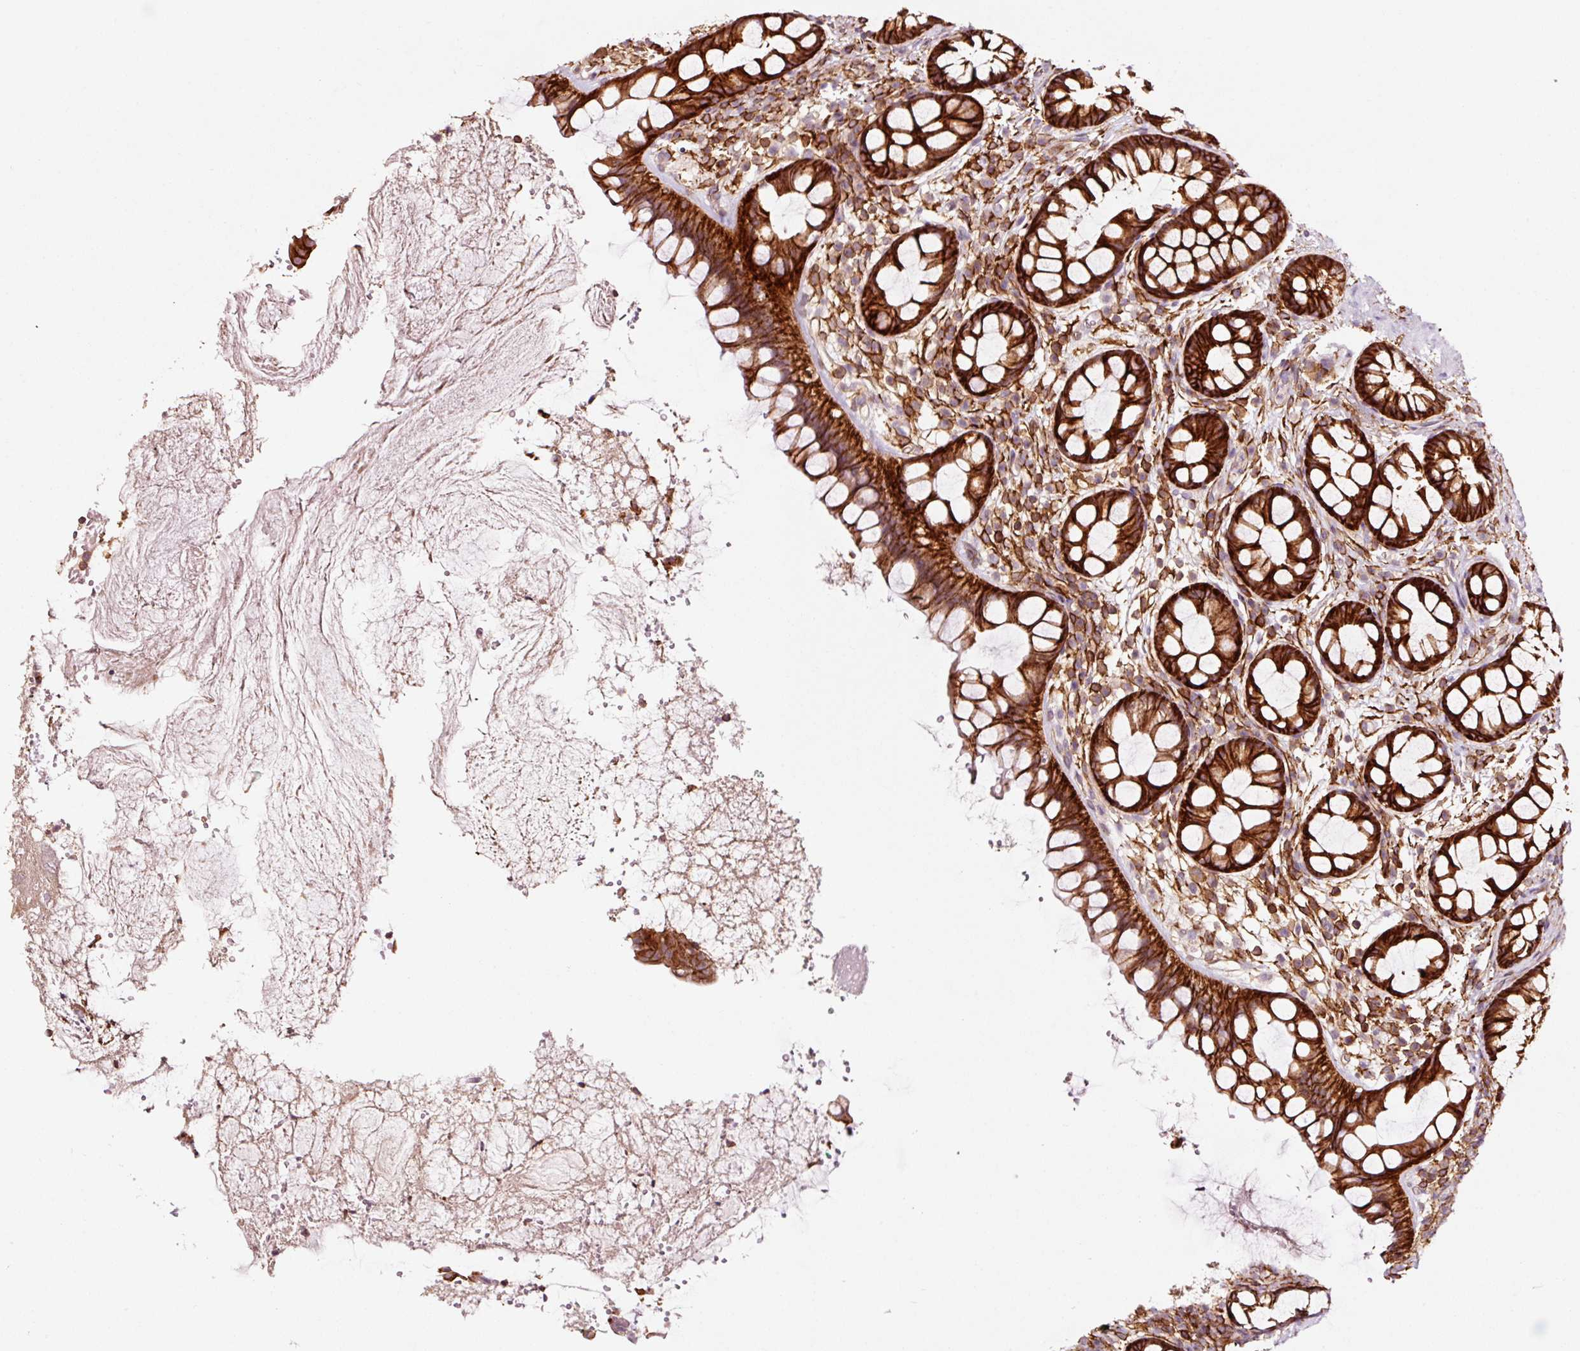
{"staining": {"intensity": "strong", "quantity": ">75%", "location": "cytoplasmic/membranous"}, "tissue": "rectum", "cell_type": "Glandular cells", "image_type": "normal", "snomed": [{"axis": "morphology", "description": "Normal tissue, NOS"}, {"axis": "topography", "description": "Rectum"}, {"axis": "topography", "description": "Peripheral nerve tissue"}], "caption": "Immunohistochemistry (DAB) staining of unremarkable human rectum shows strong cytoplasmic/membranous protein positivity in about >75% of glandular cells.", "gene": "ADD3", "patient": {"sex": "female", "age": 69}}